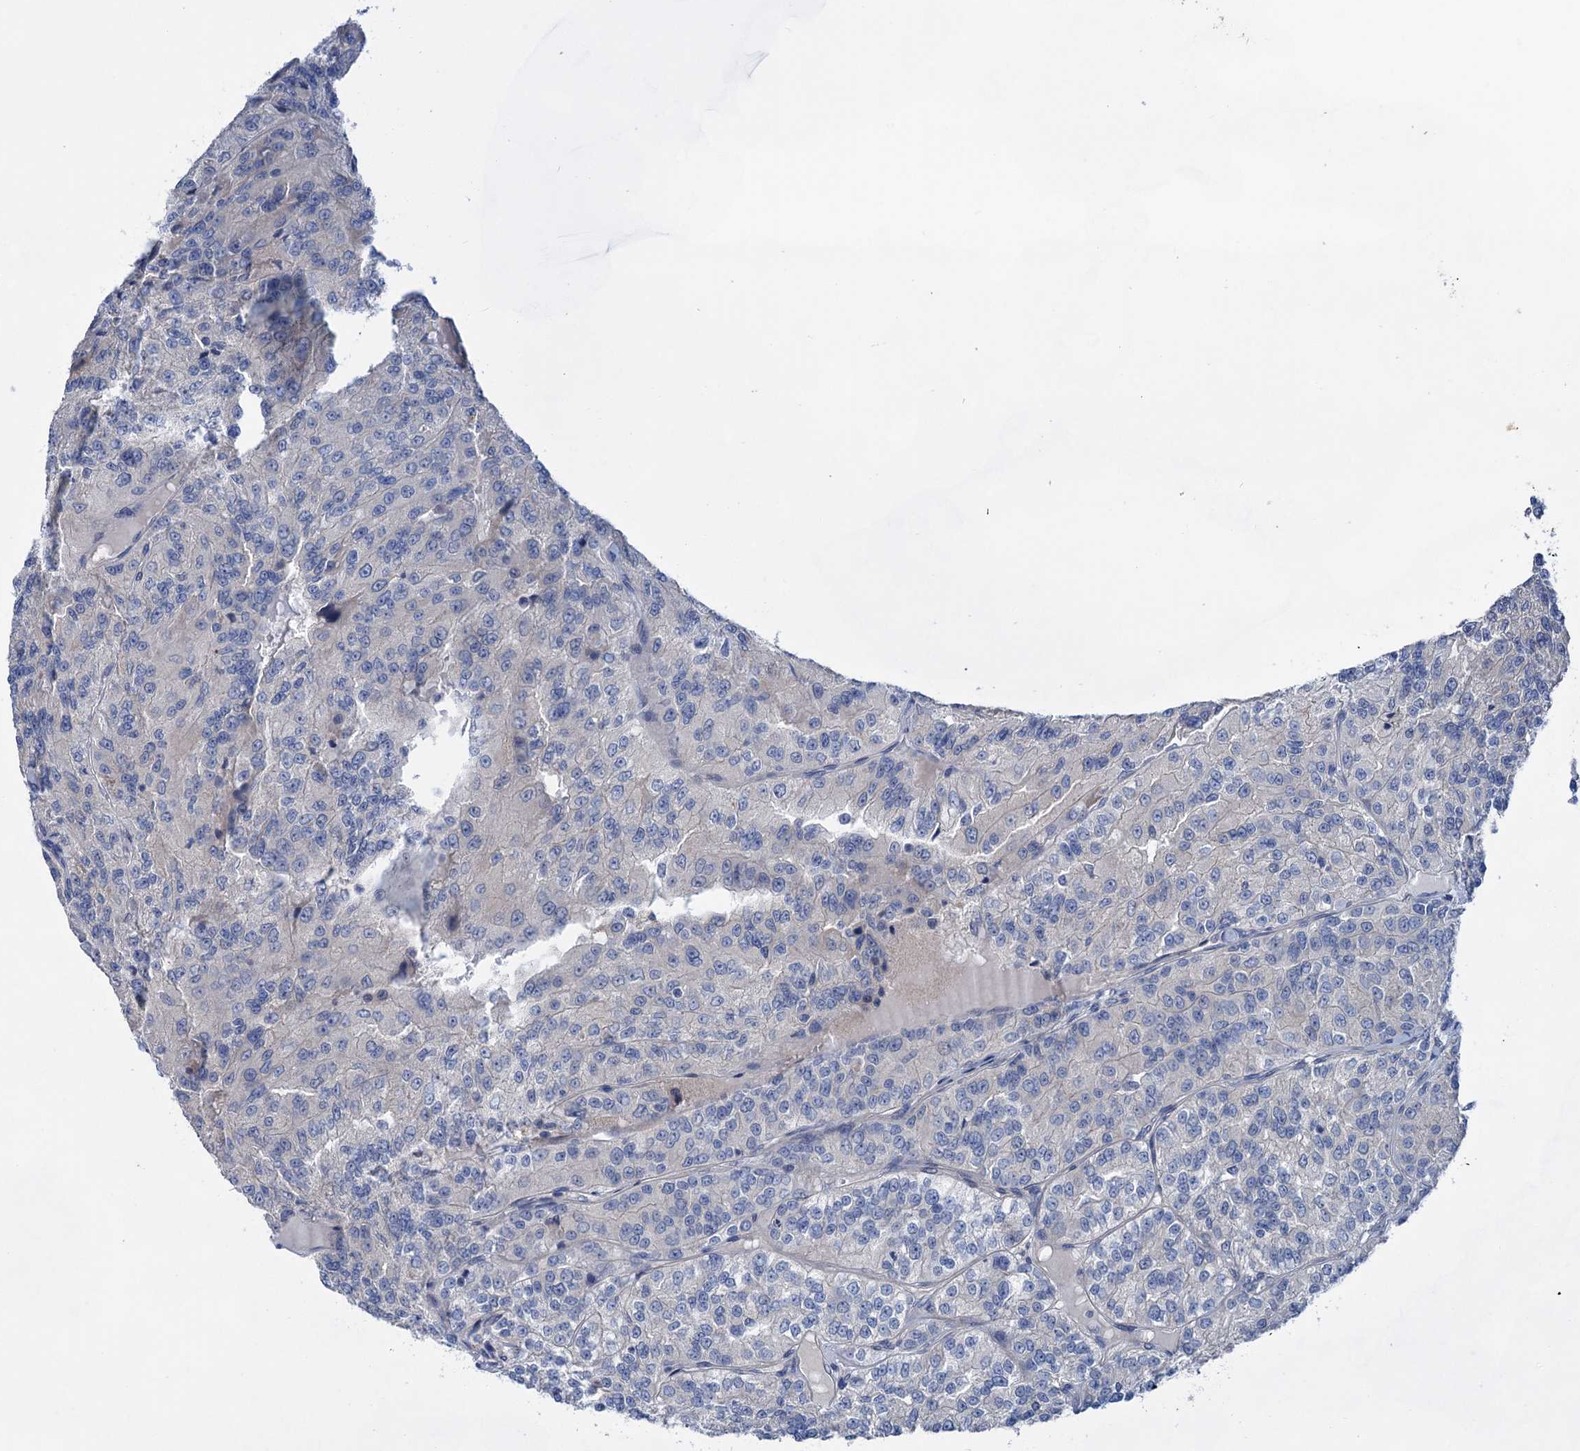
{"staining": {"intensity": "negative", "quantity": "none", "location": "none"}, "tissue": "renal cancer", "cell_type": "Tumor cells", "image_type": "cancer", "snomed": [{"axis": "morphology", "description": "Adenocarcinoma, NOS"}, {"axis": "topography", "description": "Kidney"}], "caption": "Tumor cells are negative for brown protein staining in adenocarcinoma (renal).", "gene": "MORN3", "patient": {"sex": "female", "age": 63}}